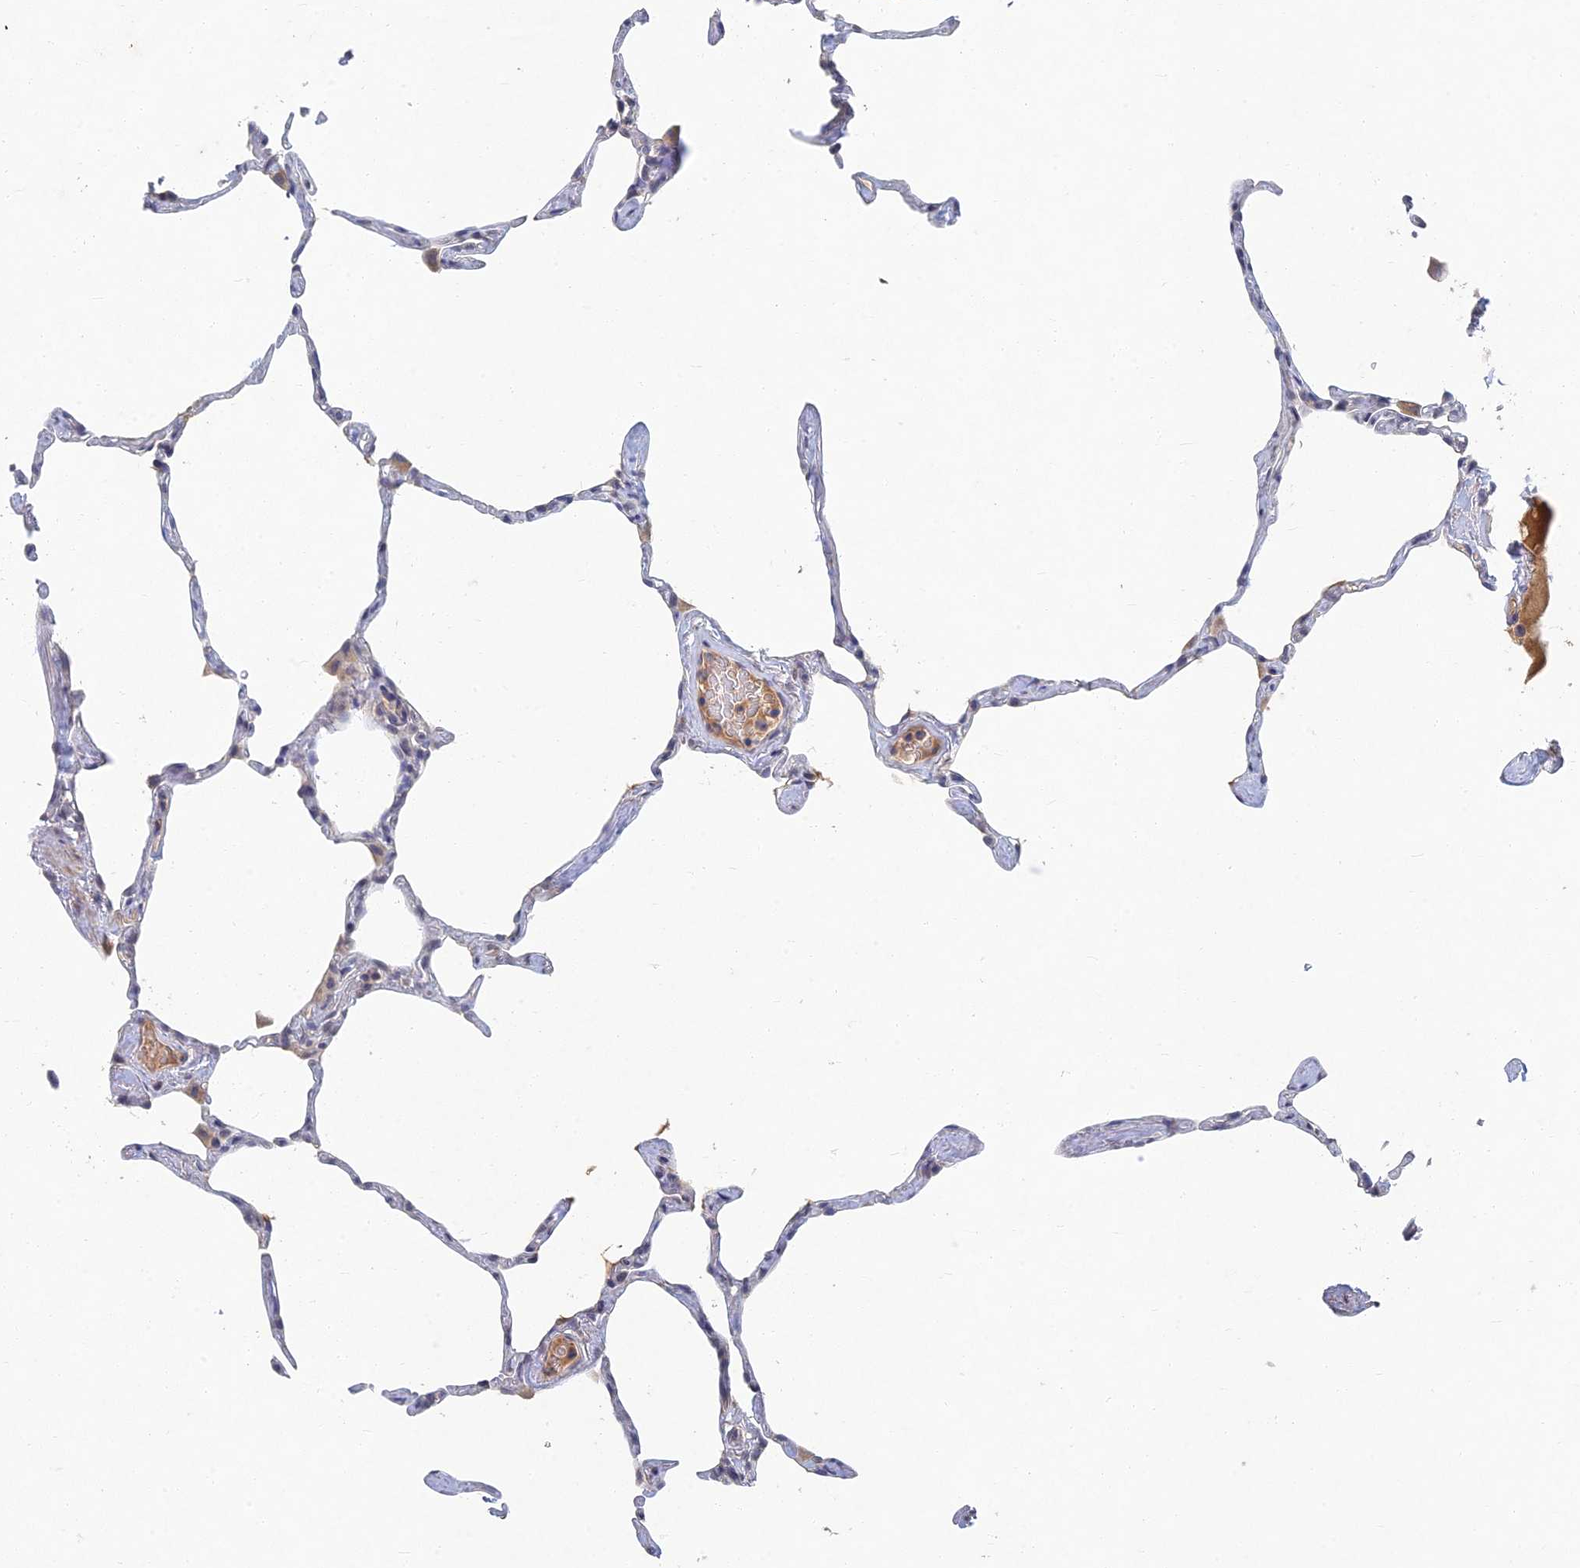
{"staining": {"intensity": "negative", "quantity": "none", "location": "none"}, "tissue": "lung", "cell_type": "Alveolar cells", "image_type": "normal", "snomed": [{"axis": "morphology", "description": "Normal tissue, NOS"}, {"axis": "topography", "description": "Lung"}], "caption": "Lung stained for a protein using immunohistochemistry (IHC) displays no staining alveolar cells.", "gene": "GNA15", "patient": {"sex": "male", "age": 65}}